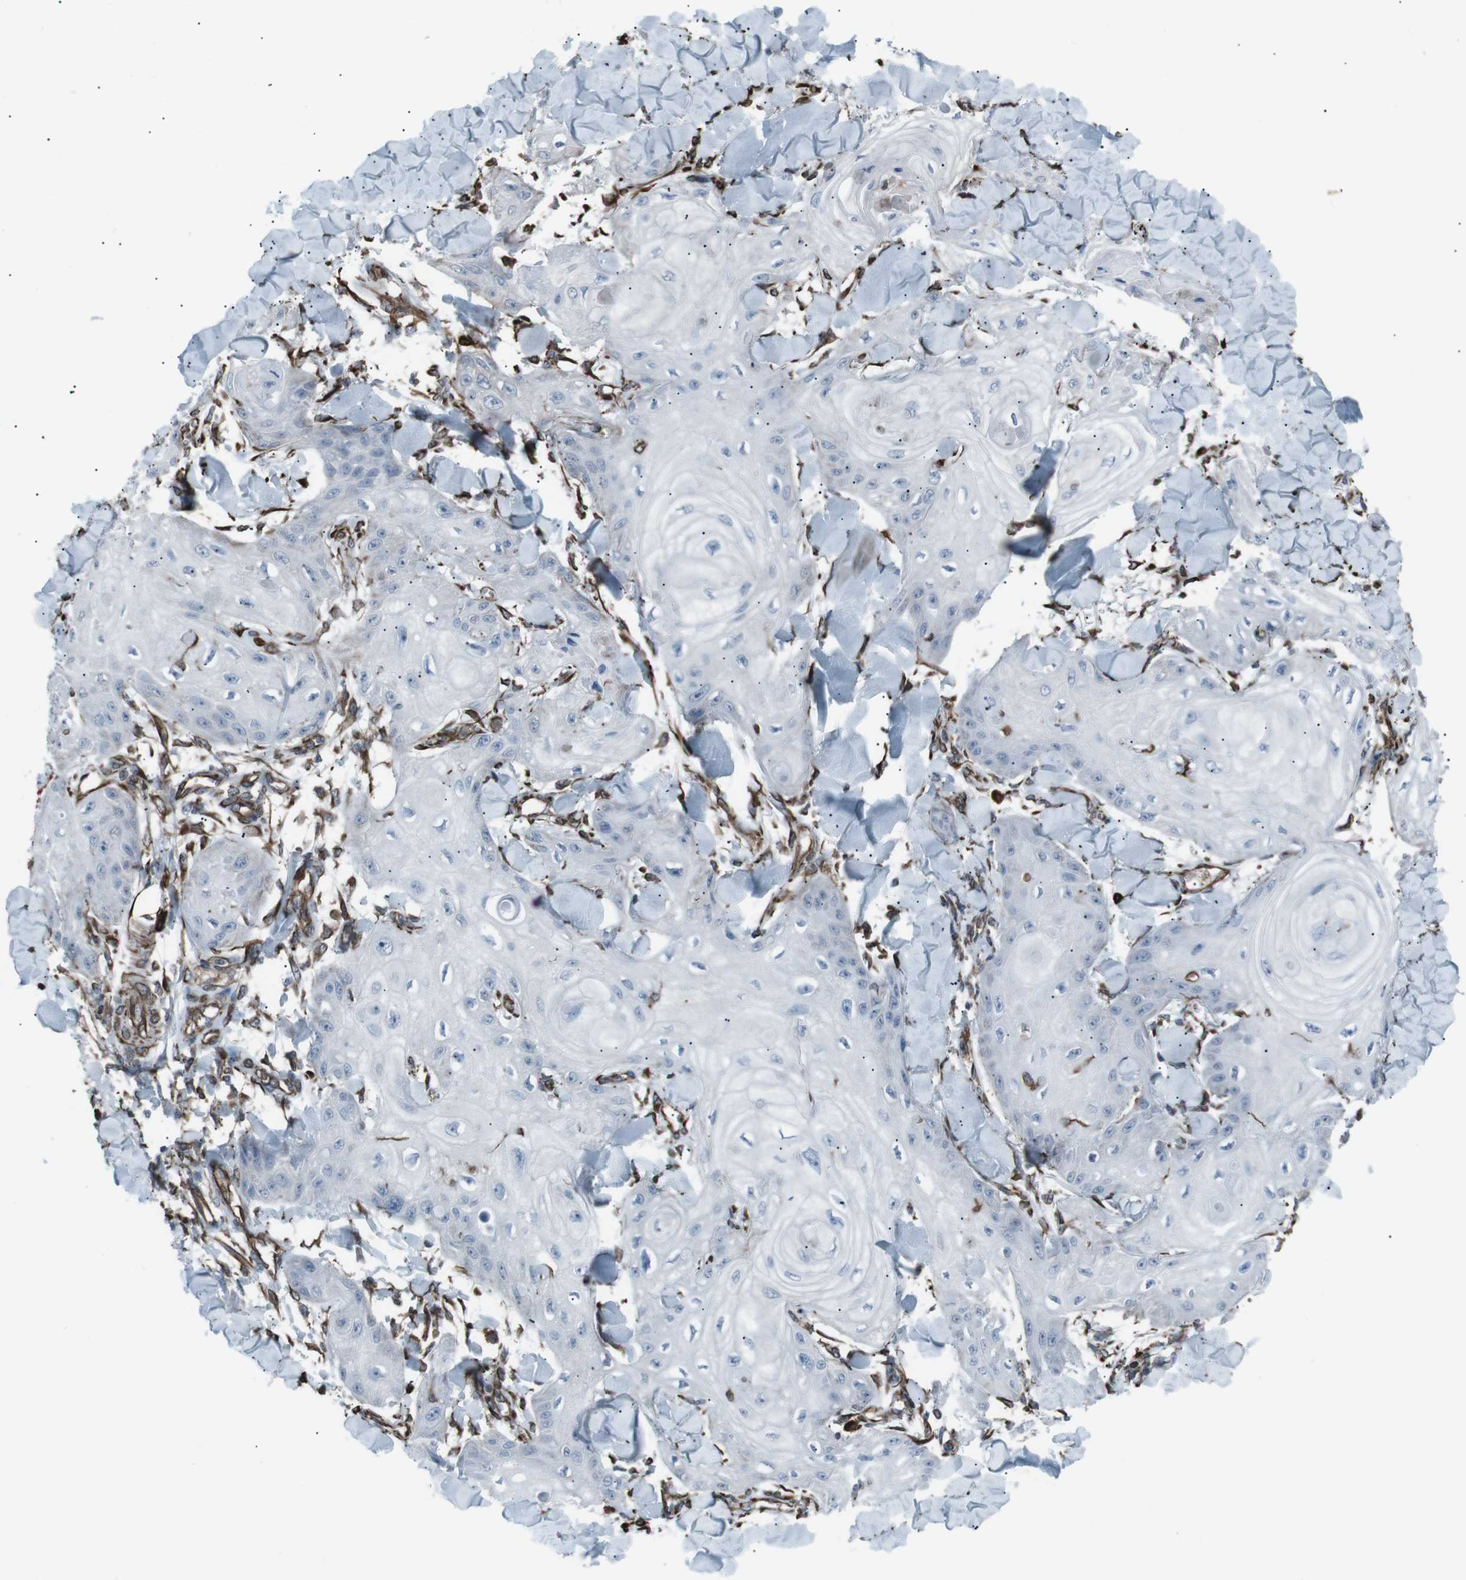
{"staining": {"intensity": "negative", "quantity": "none", "location": "none"}, "tissue": "skin cancer", "cell_type": "Tumor cells", "image_type": "cancer", "snomed": [{"axis": "morphology", "description": "Squamous cell carcinoma, NOS"}, {"axis": "topography", "description": "Skin"}], "caption": "A high-resolution micrograph shows immunohistochemistry staining of squamous cell carcinoma (skin), which reveals no significant expression in tumor cells.", "gene": "TMEM141", "patient": {"sex": "male", "age": 74}}